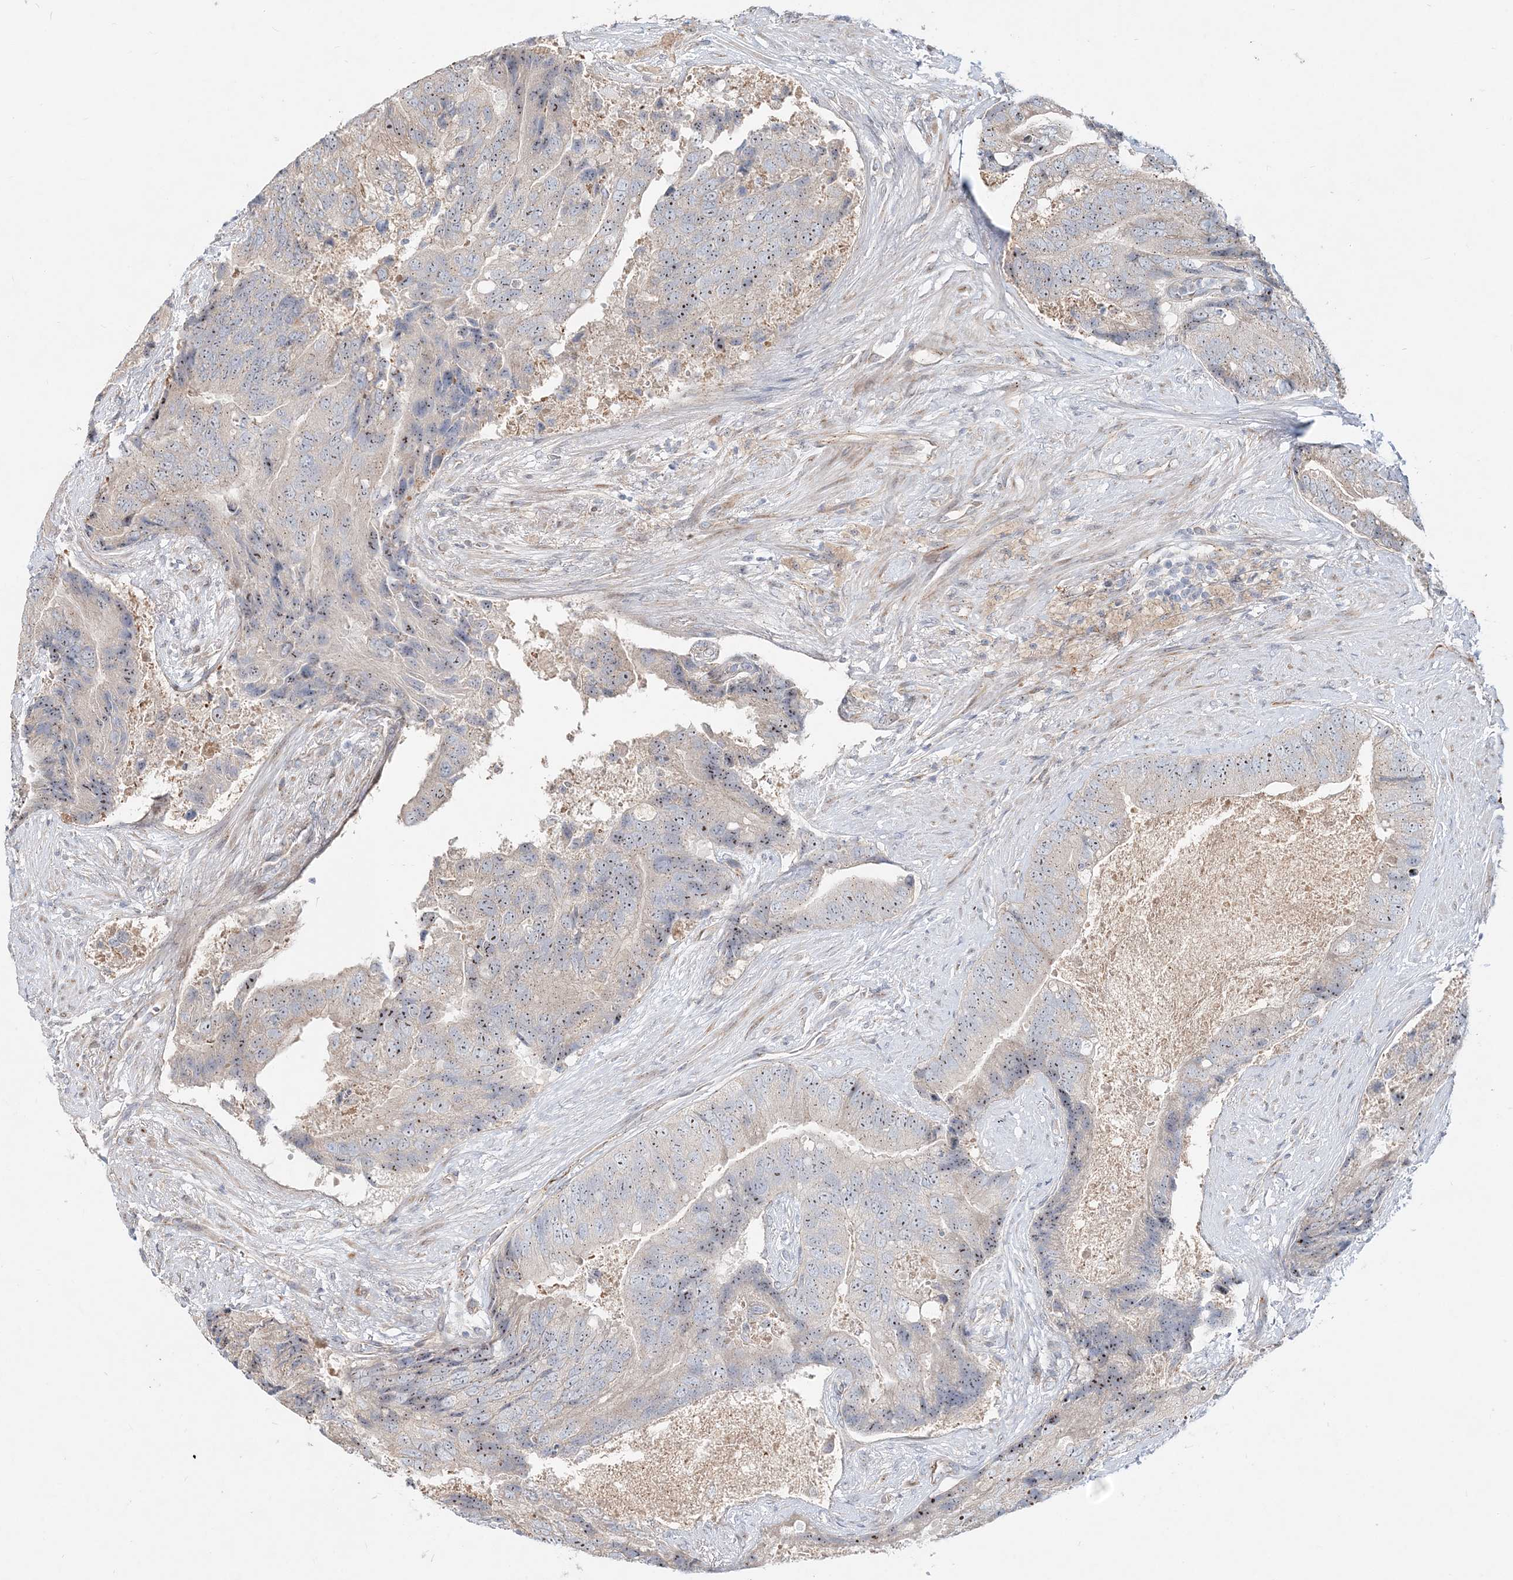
{"staining": {"intensity": "moderate", "quantity": "<25%", "location": "cytoplasmic/membranous,nuclear"}, "tissue": "prostate cancer", "cell_type": "Tumor cells", "image_type": "cancer", "snomed": [{"axis": "morphology", "description": "Adenocarcinoma, High grade"}, {"axis": "topography", "description": "Prostate"}], "caption": "There is low levels of moderate cytoplasmic/membranous and nuclear positivity in tumor cells of prostate cancer (adenocarcinoma (high-grade)), as demonstrated by immunohistochemical staining (brown color).", "gene": "CXXC5", "patient": {"sex": "male", "age": 70}}